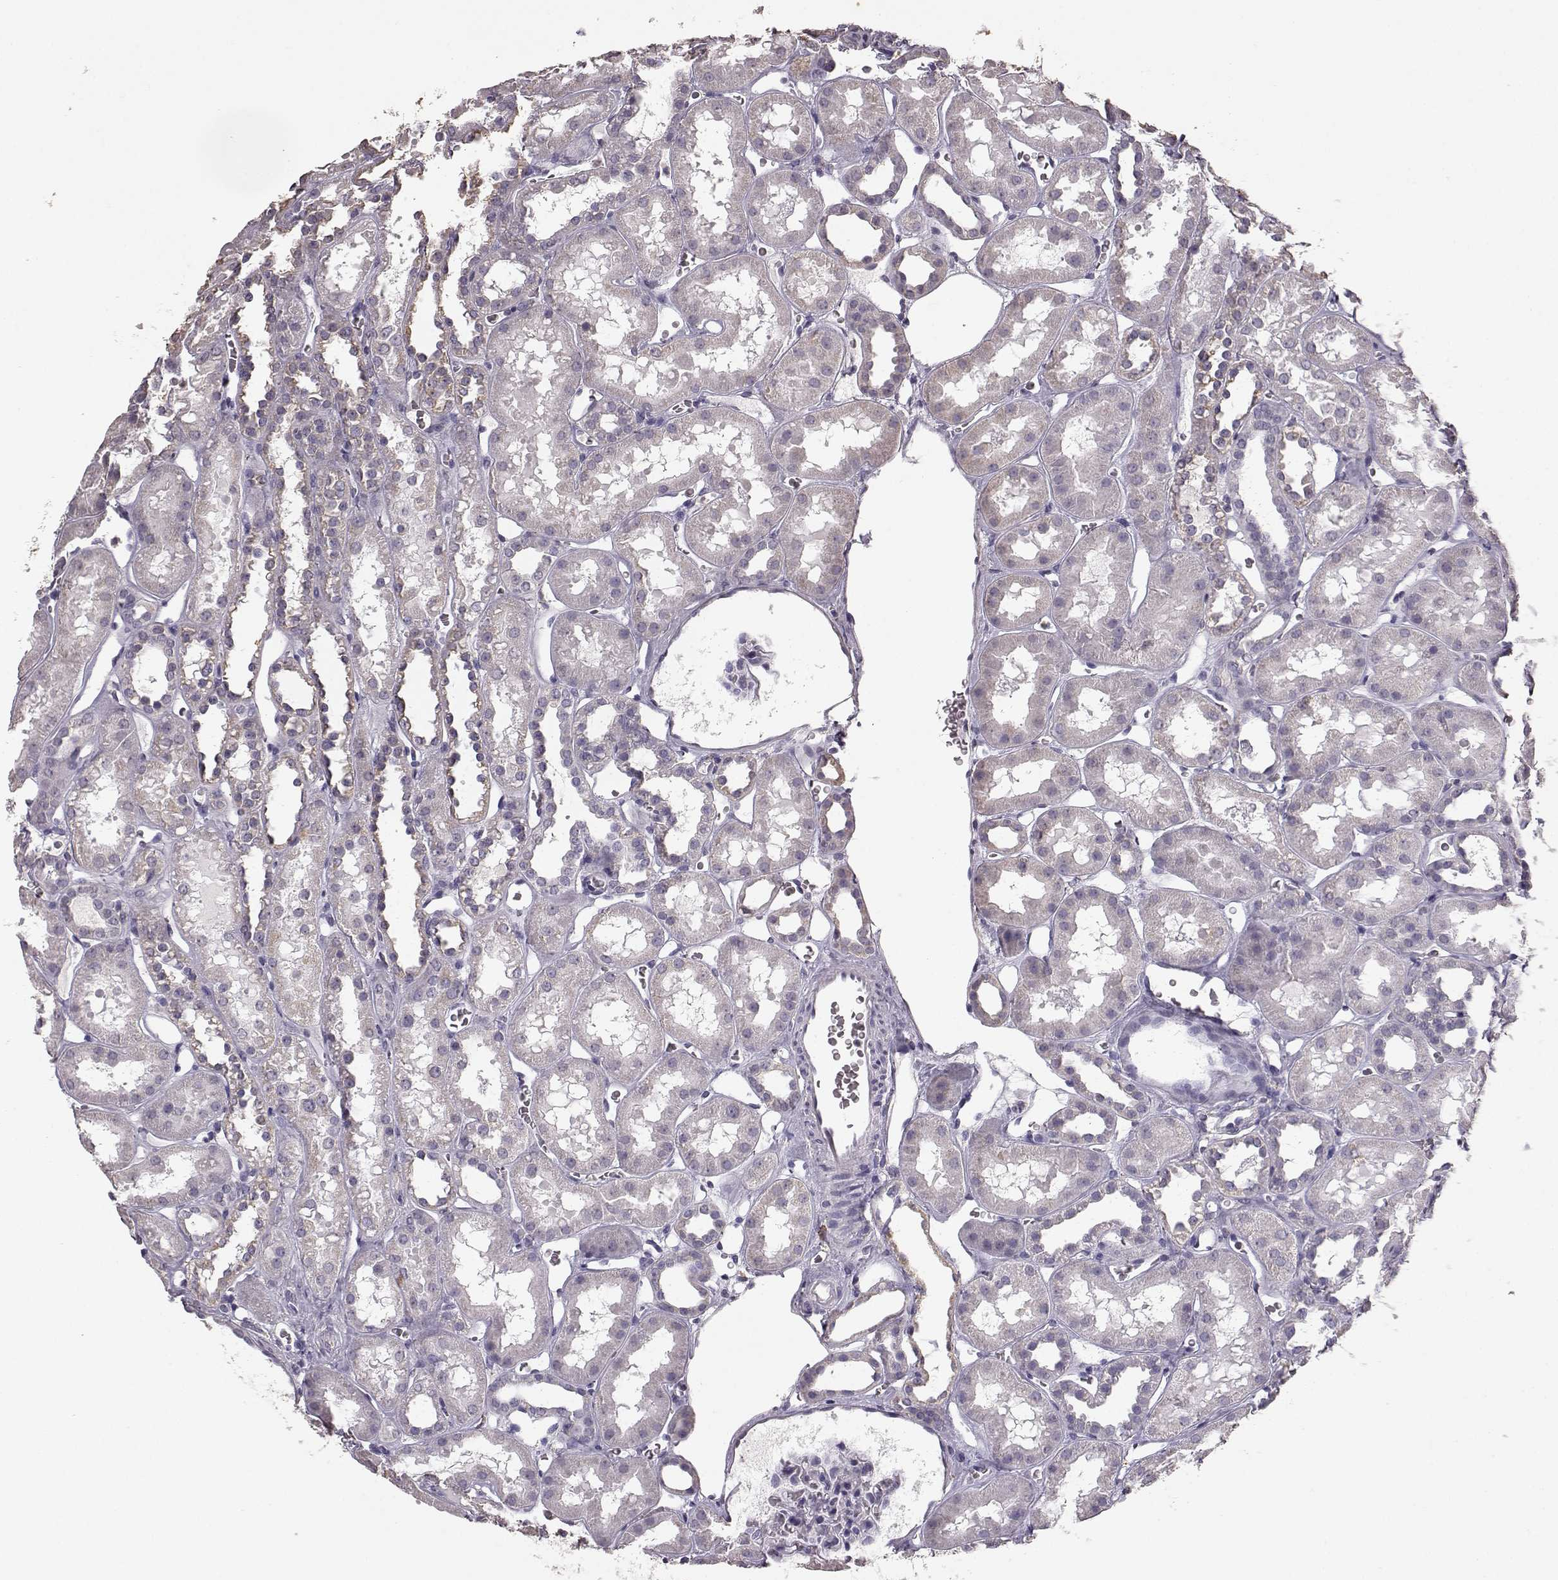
{"staining": {"intensity": "negative", "quantity": "none", "location": "none"}, "tissue": "kidney", "cell_type": "Cells in glomeruli", "image_type": "normal", "snomed": [{"axis": "morphology", "description": "Normal tissue, NOS"}, {"axis": "topography", "description": "Kidney"}], "caption": "Photomicrograph shows no significant protein expression in cells in glomeruli of unremarkable kidney.", "gene": "GABRG3", "patient": {"sex": "female", "age": 41}}